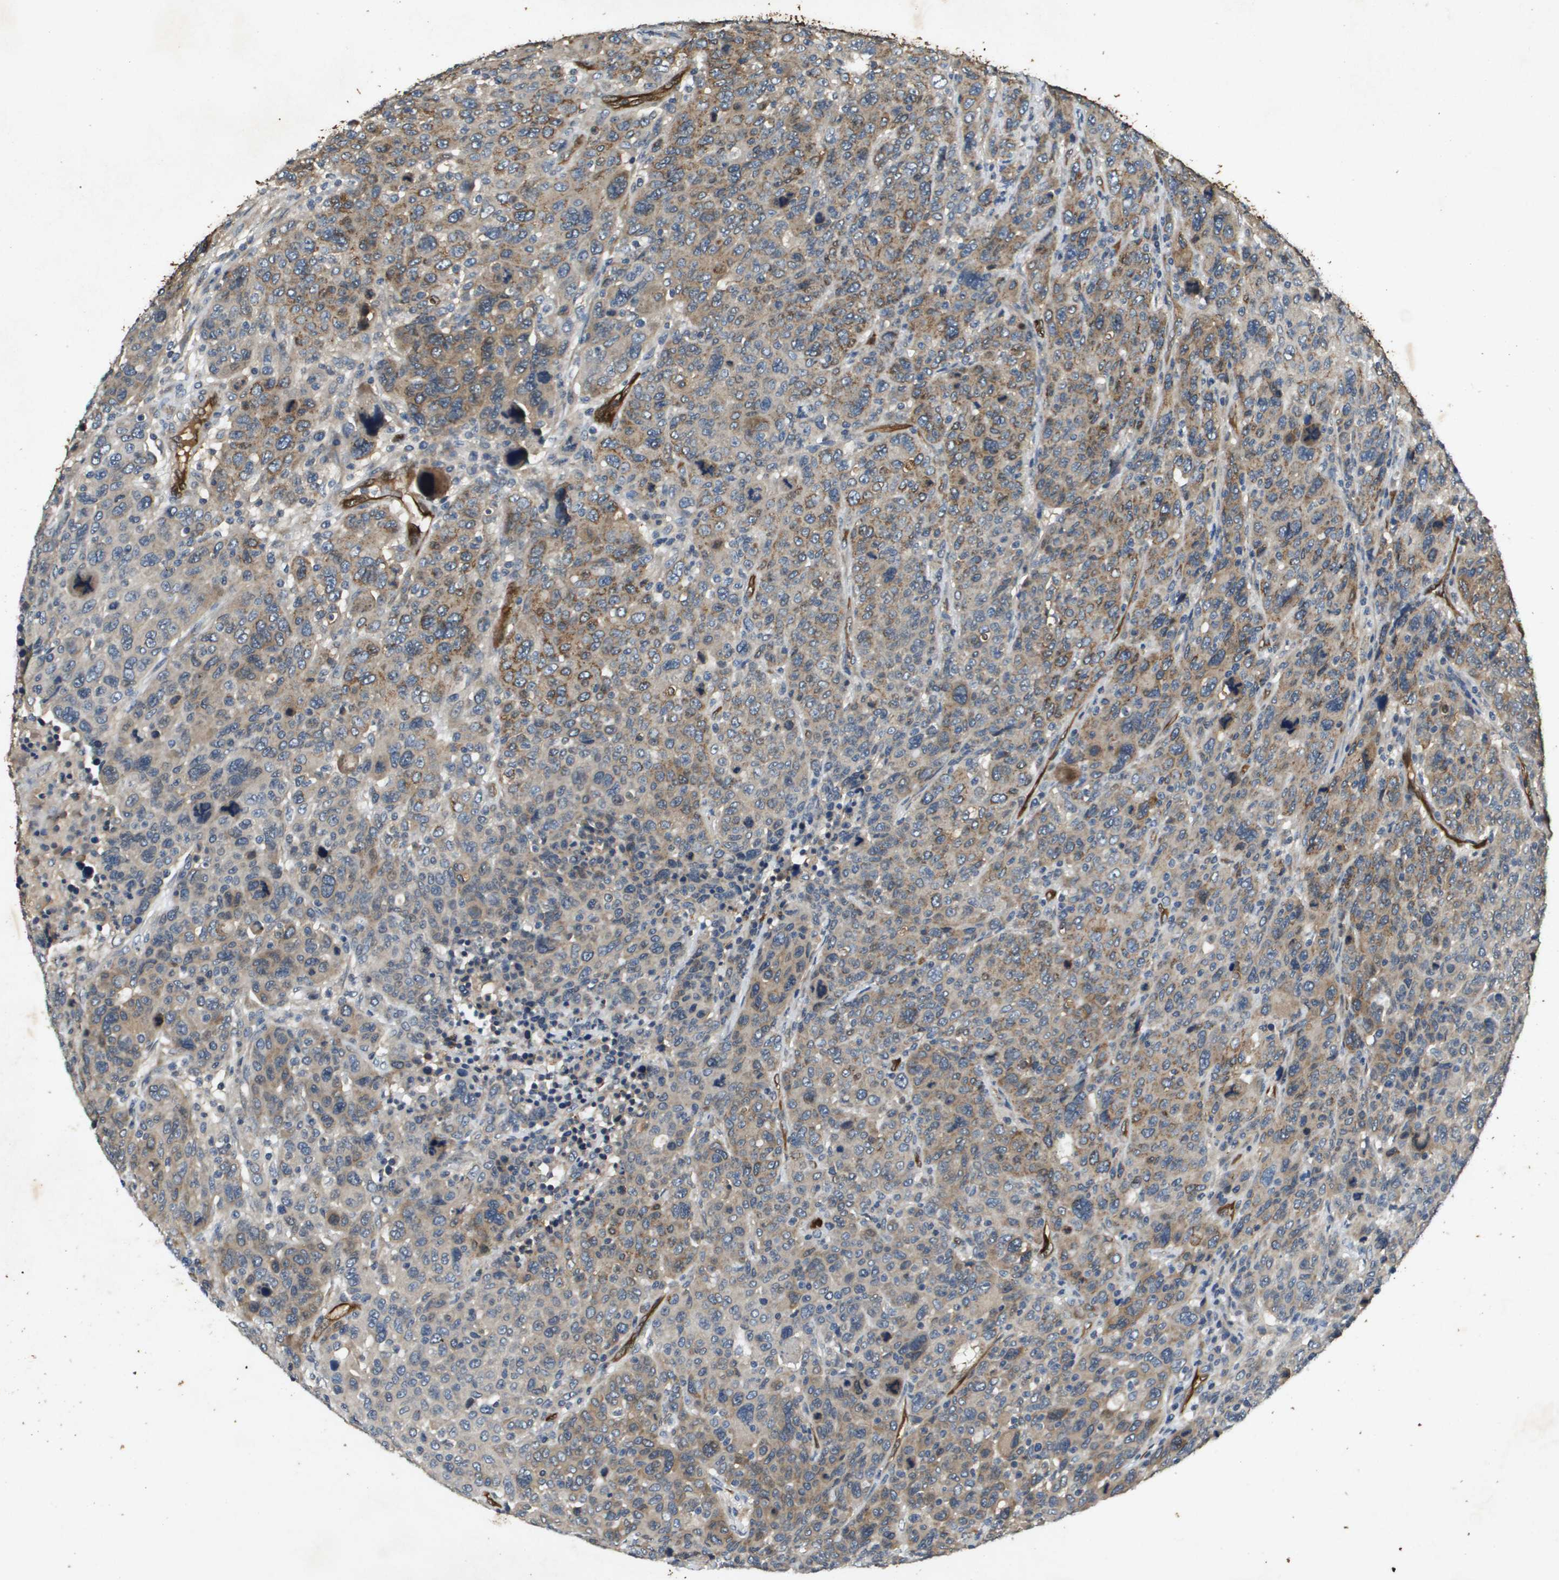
{"staining": {"intensity": "moderate", "quantity": "25%-75%", "location": "cytoplasmic/membranous"}, "tissue": "breast cancer", "cell_type": "Tumor cells", "image_type": "cancer", "snomed": [{"axis": "morphology", "description": "Duct carcinoma"}, {"axis": "topography", "description": "Breast"}], "caption": "Immunohistochemical staining of human intraductal carcinoma (breast) reveals medium levels of moderate cytoplasmic/membranous positivity in approximately 25%-75% of tumor cells.", "gene": "PGAP3", "patient": {"sex": "female", "age": 37}}